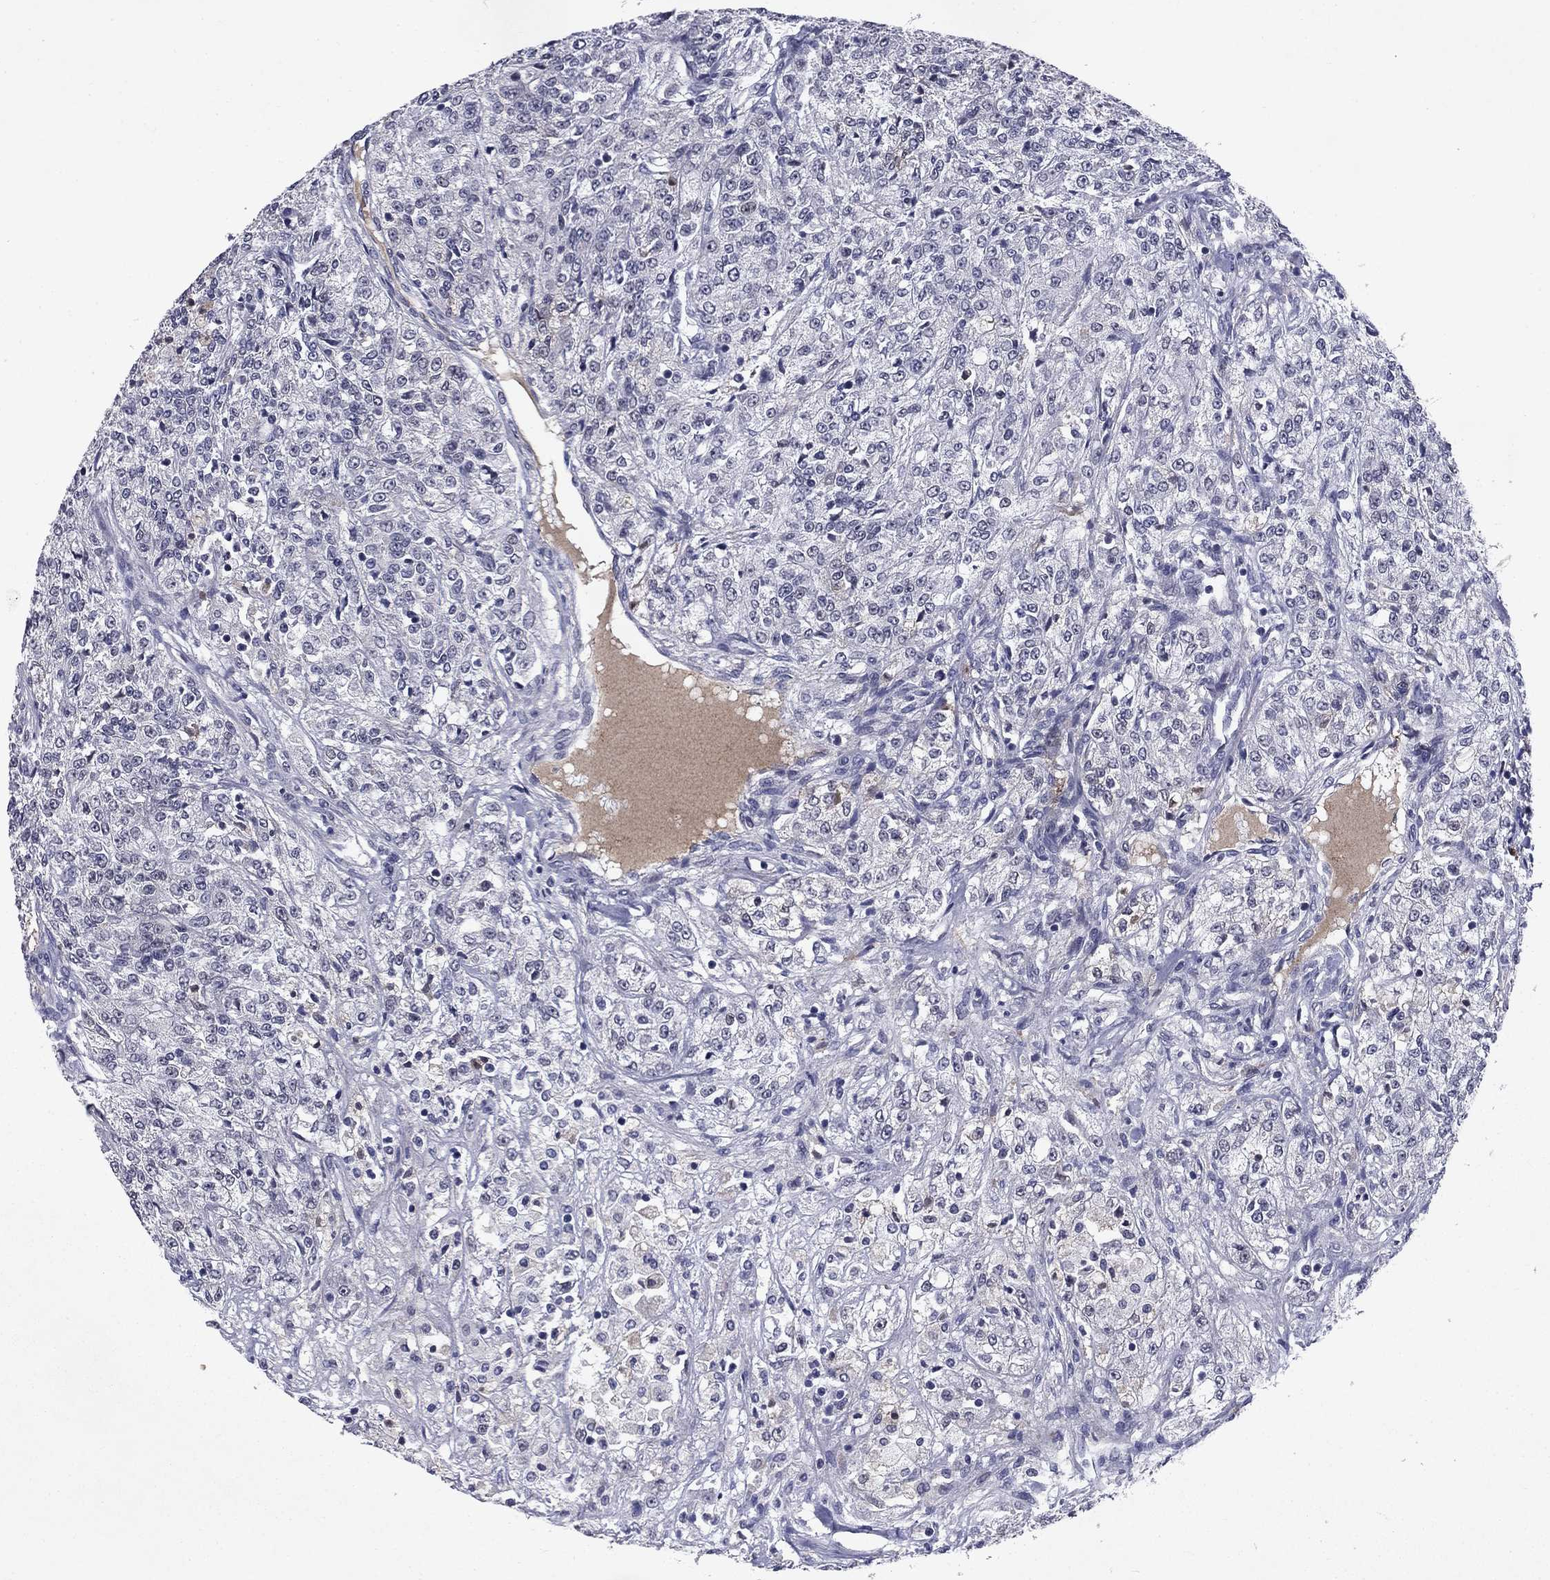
{"staining": {"intensity": "negative", "quantity": "none", "location": "none"}, "tissue": "renal cancer", "cell_type": "Tumor cells", "image_type": "cancer", "snomed": [{"axis": "morphology", "description": "Adenocarcinoma, NOS"}, {"axis": "topography", "description": "Kidney"}], "caption": "Adenocarcinoma (renal) was stained to show a protein in brown. There is no significant expression in tumor cells.", "gene": "ECM1", "patient": {"sex": "female", "age": 63}}